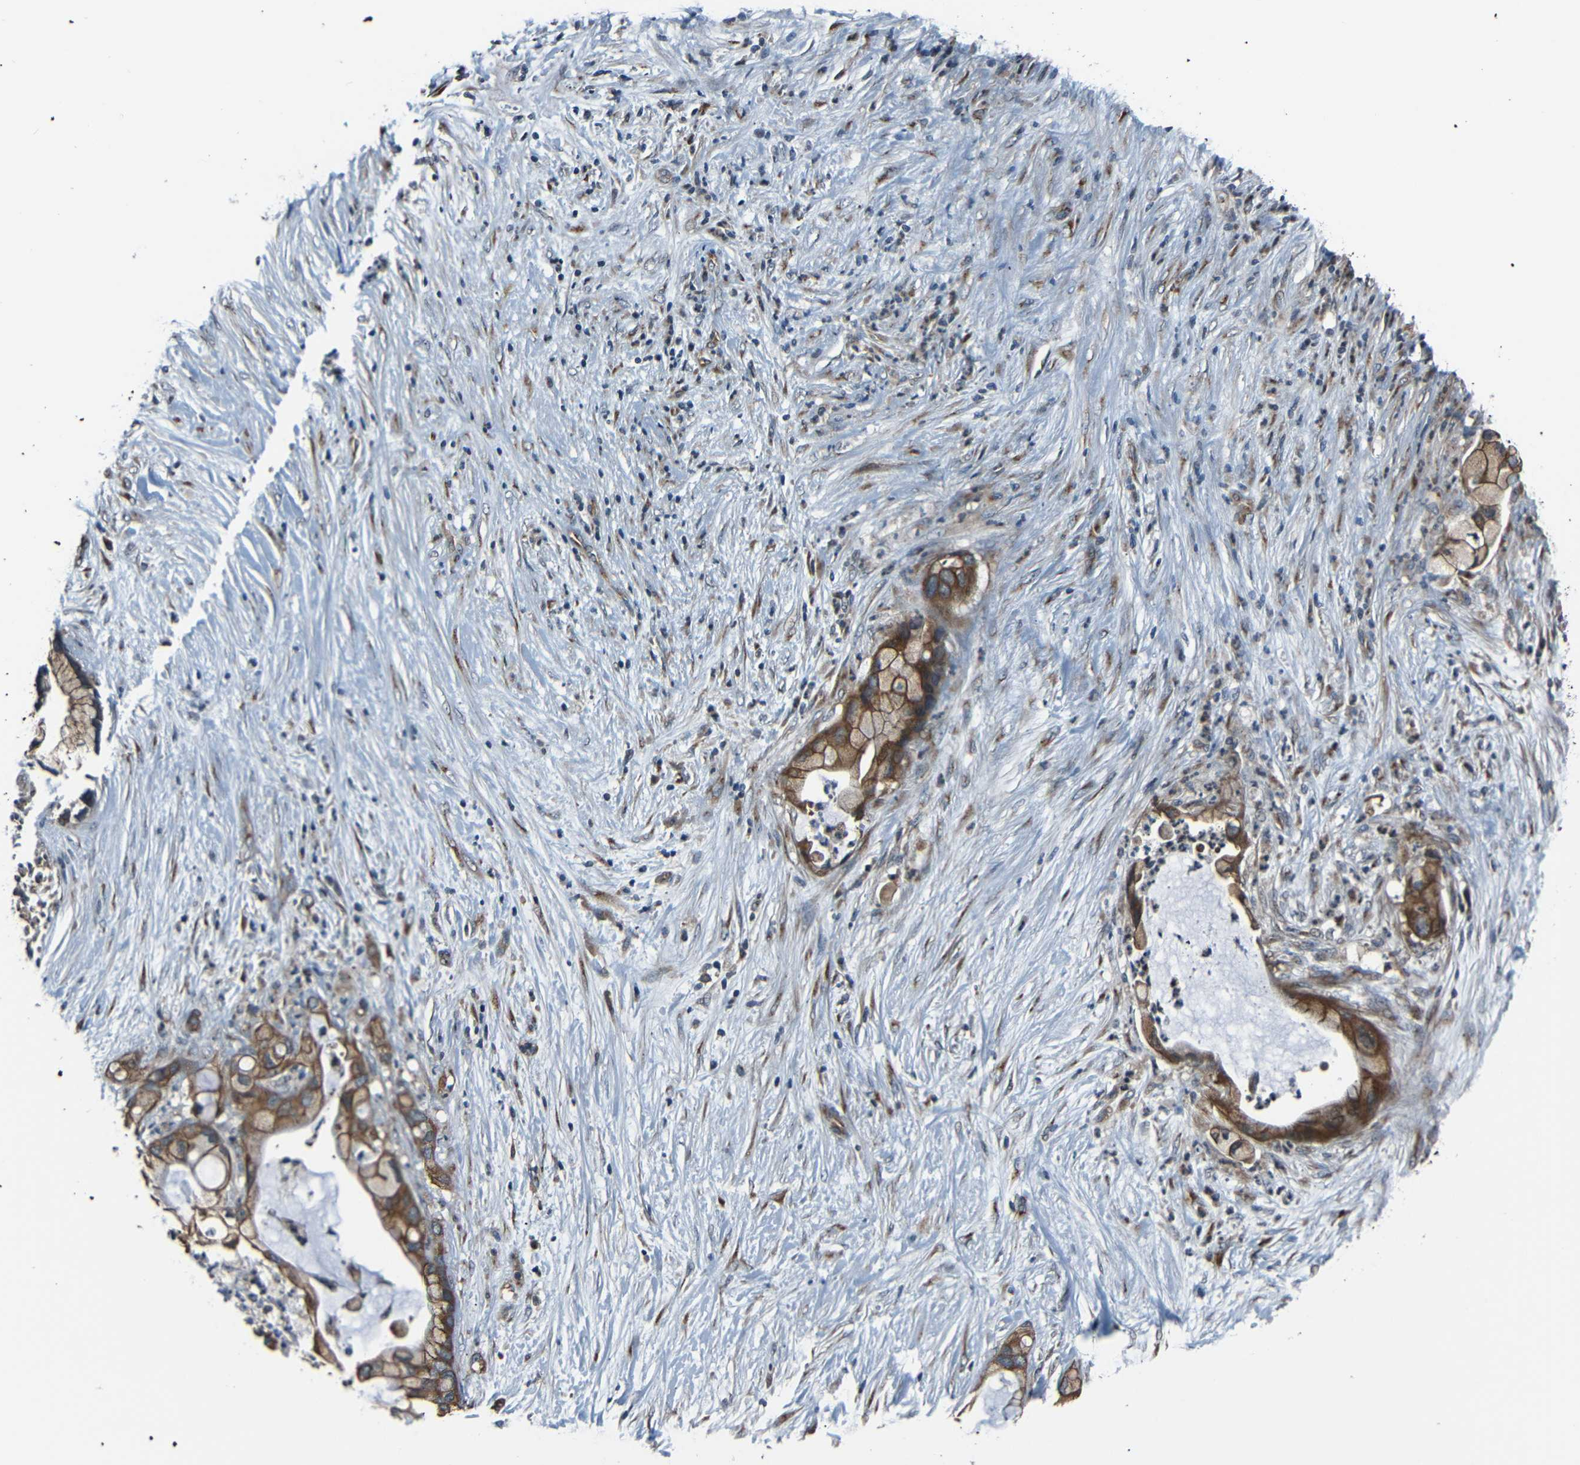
{"staining": {"intensity": "moderate", "quantity": ">75%", "location": "cytoplasmic/membranous"}, "tissue": "pancreatic cancer", "cell_type": "Tumor cells", "image_type": "cancer", "snomed": [{"axis": "morphology", "description": "Adenocarcinoma, NOS"}, {"axis": "topography", "description": "Pancreas"}], "caption": "Immunohistochemistry (IHC) (DAB (3,3'-diaminobenzidine)) staining of pancreatic cancer shows moderate cytoplasmic/membranous protein staining in about >75% of tumor cells. The protein is shown in brown color, while the nuclei are stained blue.", "gene": "AKAP9", "patient": {"sex": "female", "age": 59}}